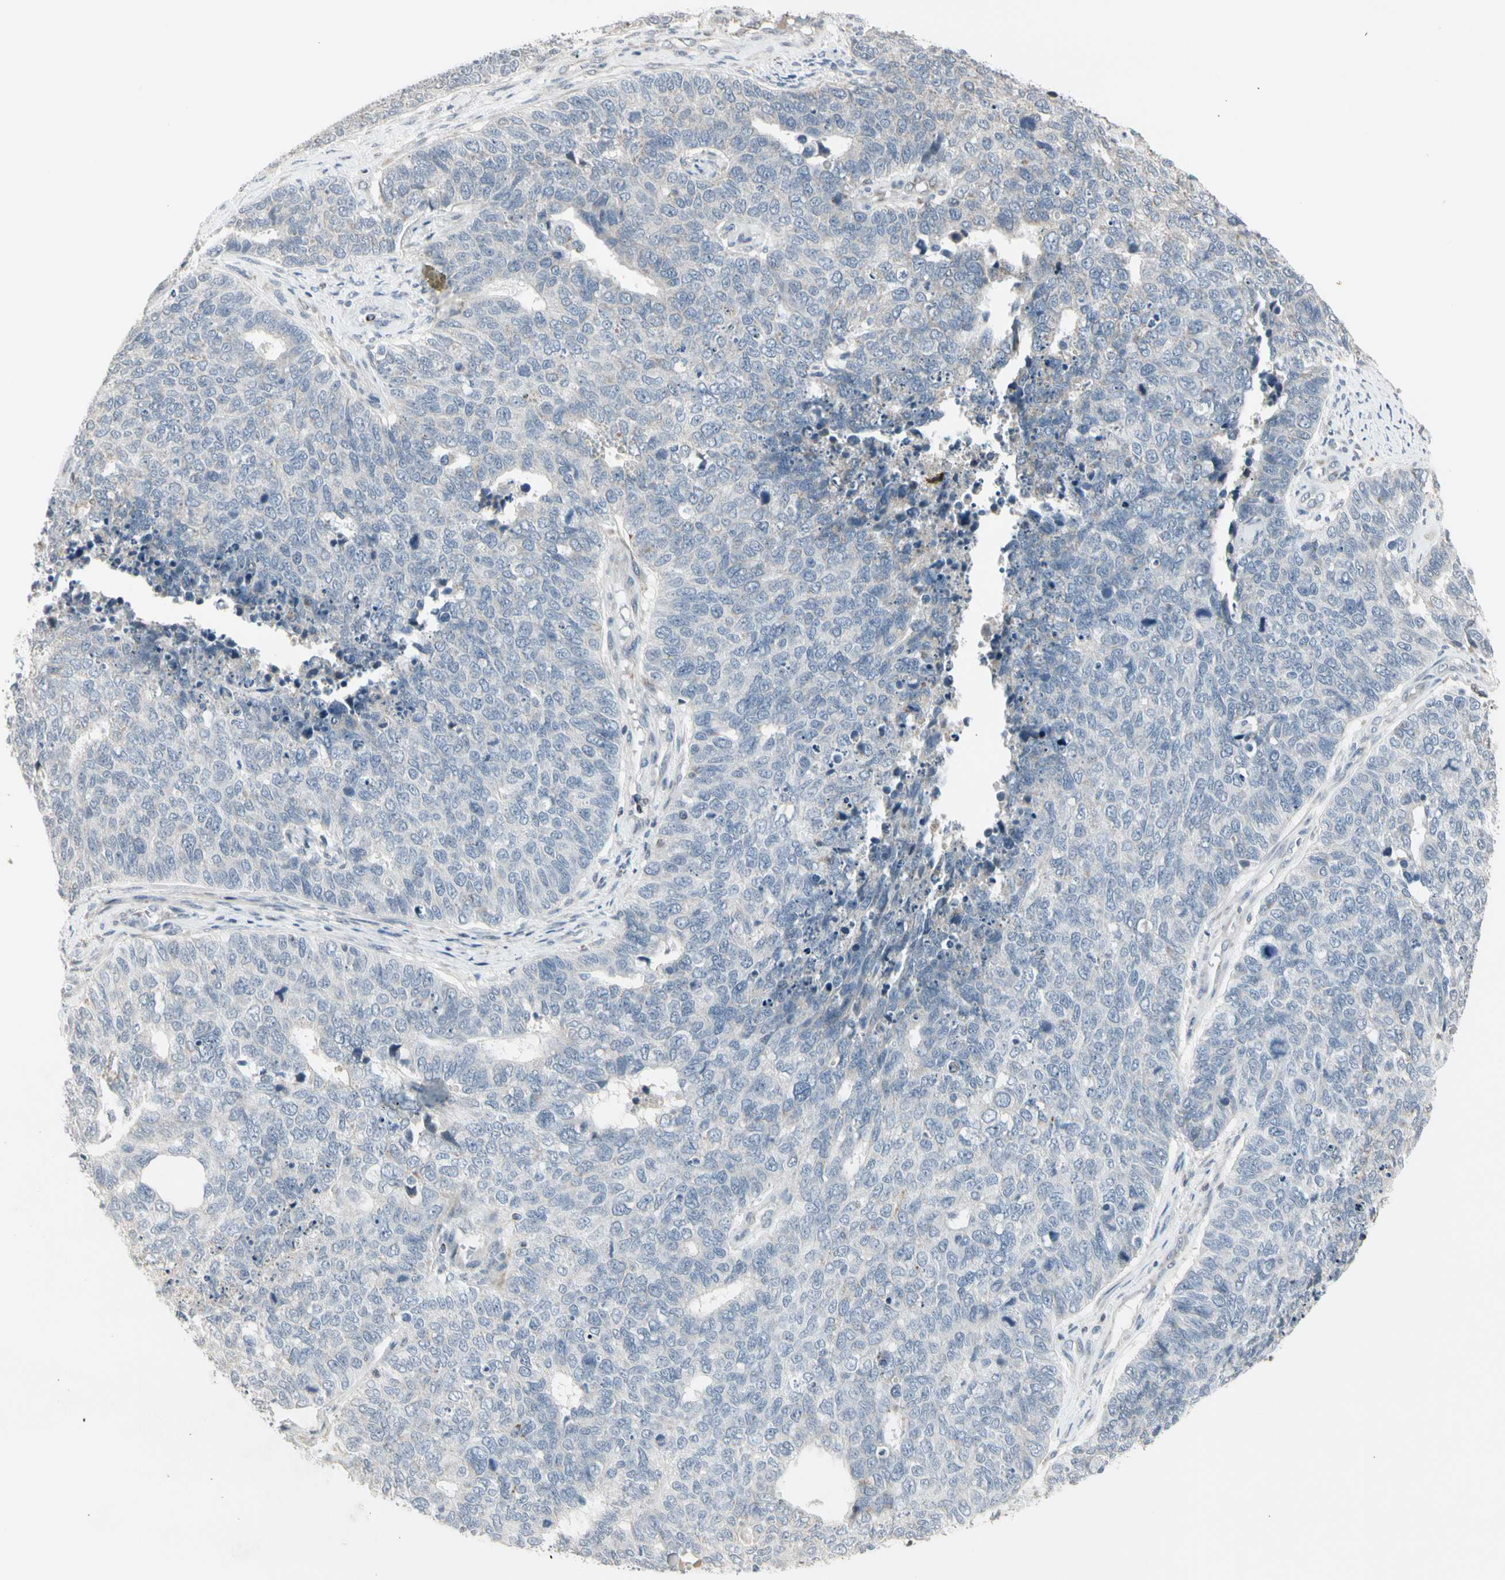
{"staining": {"intensity": "negative", "quantity": "none", "location": "none"}, "tissue": "cervical cancer", "cell_type": "Tumor cells", "image_type": "cancer", "snomed": [{"axis": "morphology", "description": "Squamous cell carcinoma, NOS"}, {"axis": "topography", "description": "Cervix"}], "caption": "IHC photomicrograph of cervical squamous cell carcinoma stained for a protein (brown), which displays no expression in tumor cells. The staining is performed using DAB (3,3'-diaminobenzidine) brown chromogen with nuclei counter-stained in using hematoxylin.", "gene": "TMEM176A", "patient": {"sex": "female", "age": 63}}